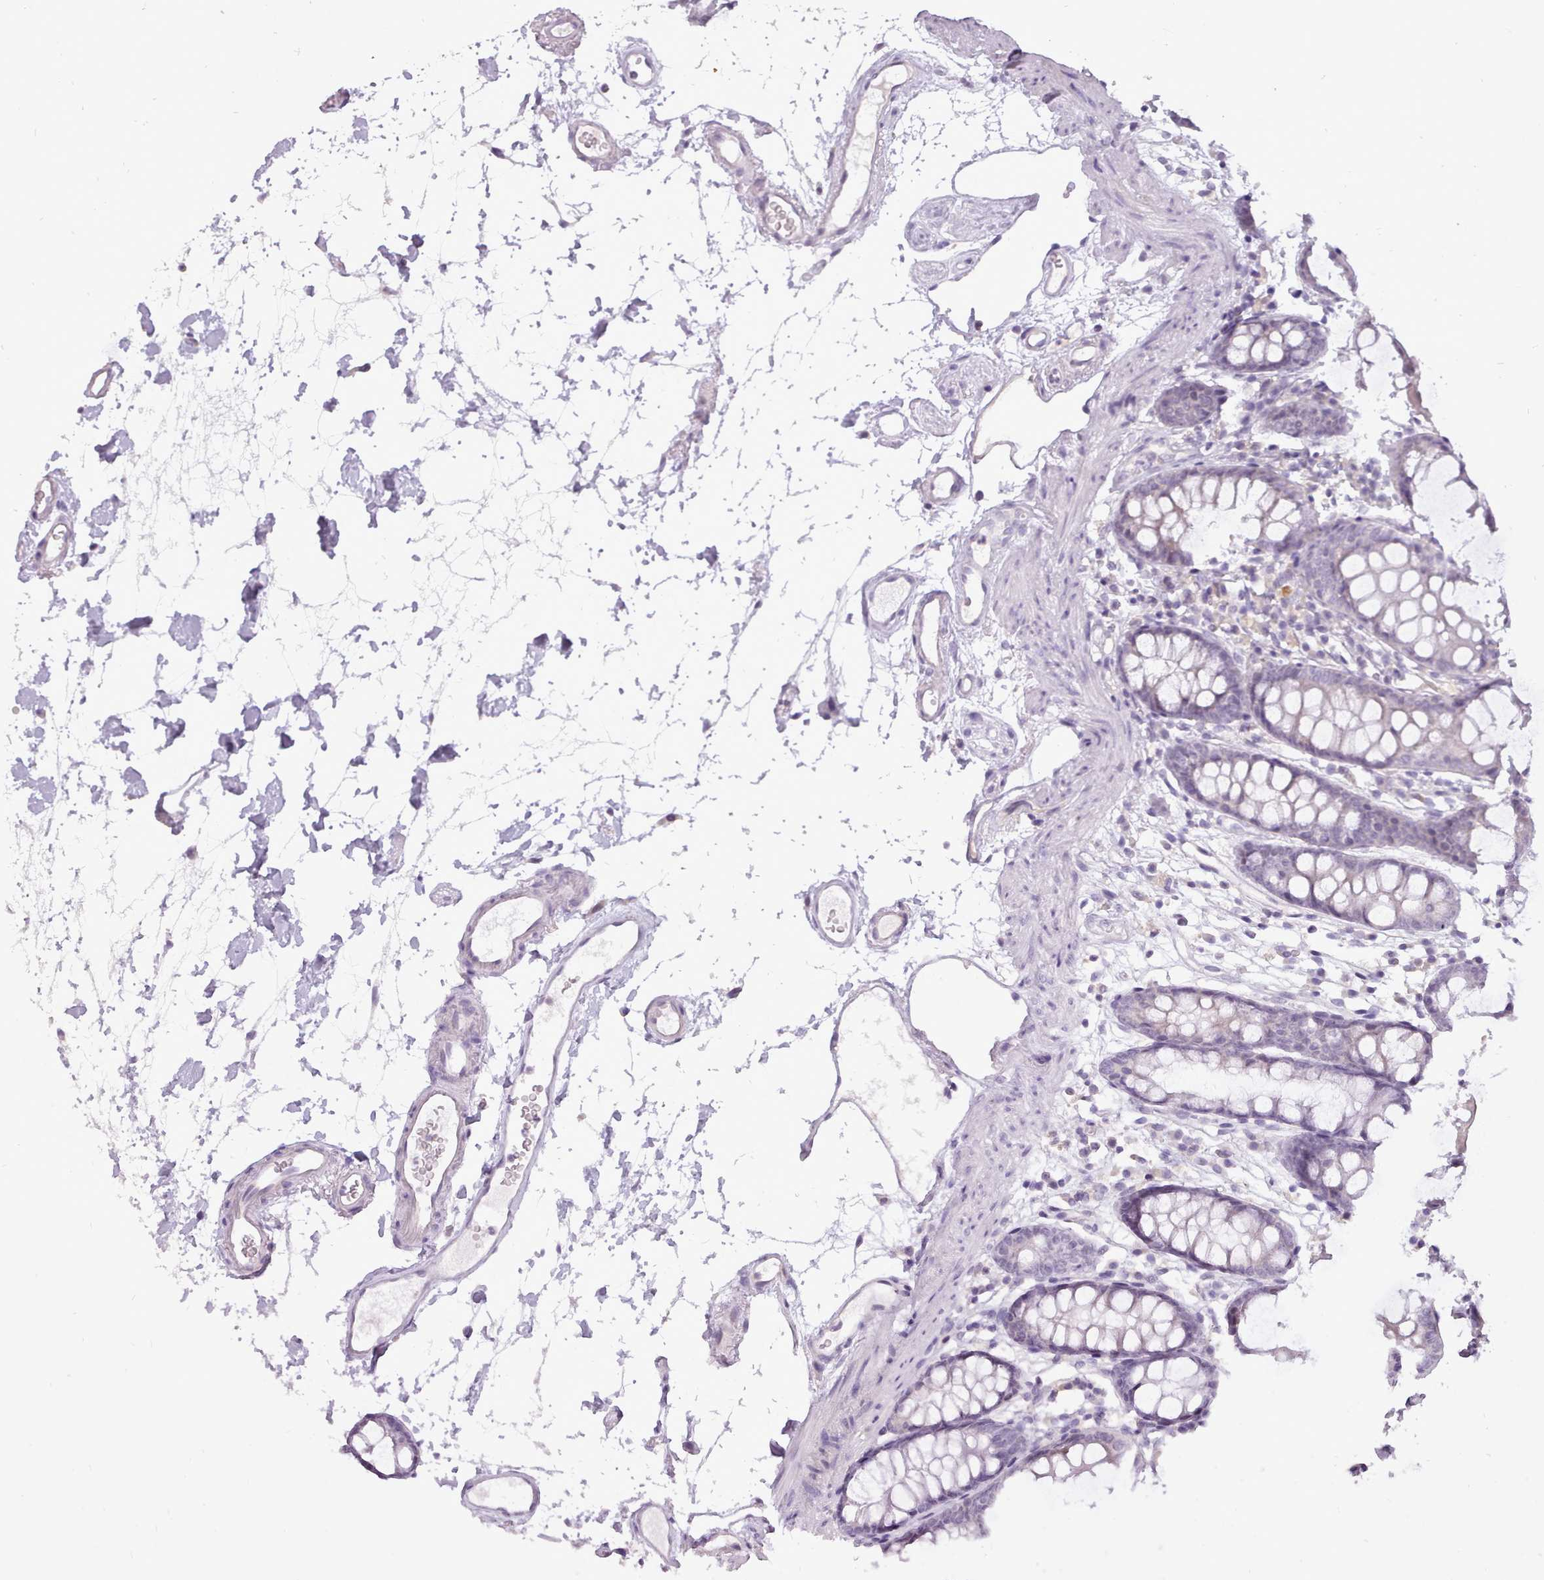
{"staining": {"intensity": "negative", "quantity": "none", "location": "none"}, "tissue": "colon", "cell_type": "Endothelial cells", "image_type": "normal", "snomed": [{"axis": "morphology", "description": "Normal tissue, NOS"}, {"axis": "topography", "description": "Colon"}], "caption": "Immunohistochemical staining of normal colon displays no significant expression in endothelial cells. (IHC, brightfield microscopy, high magnification).", "gene": "BDKRB2", "patient": {"sex": "female", "age": 84}}